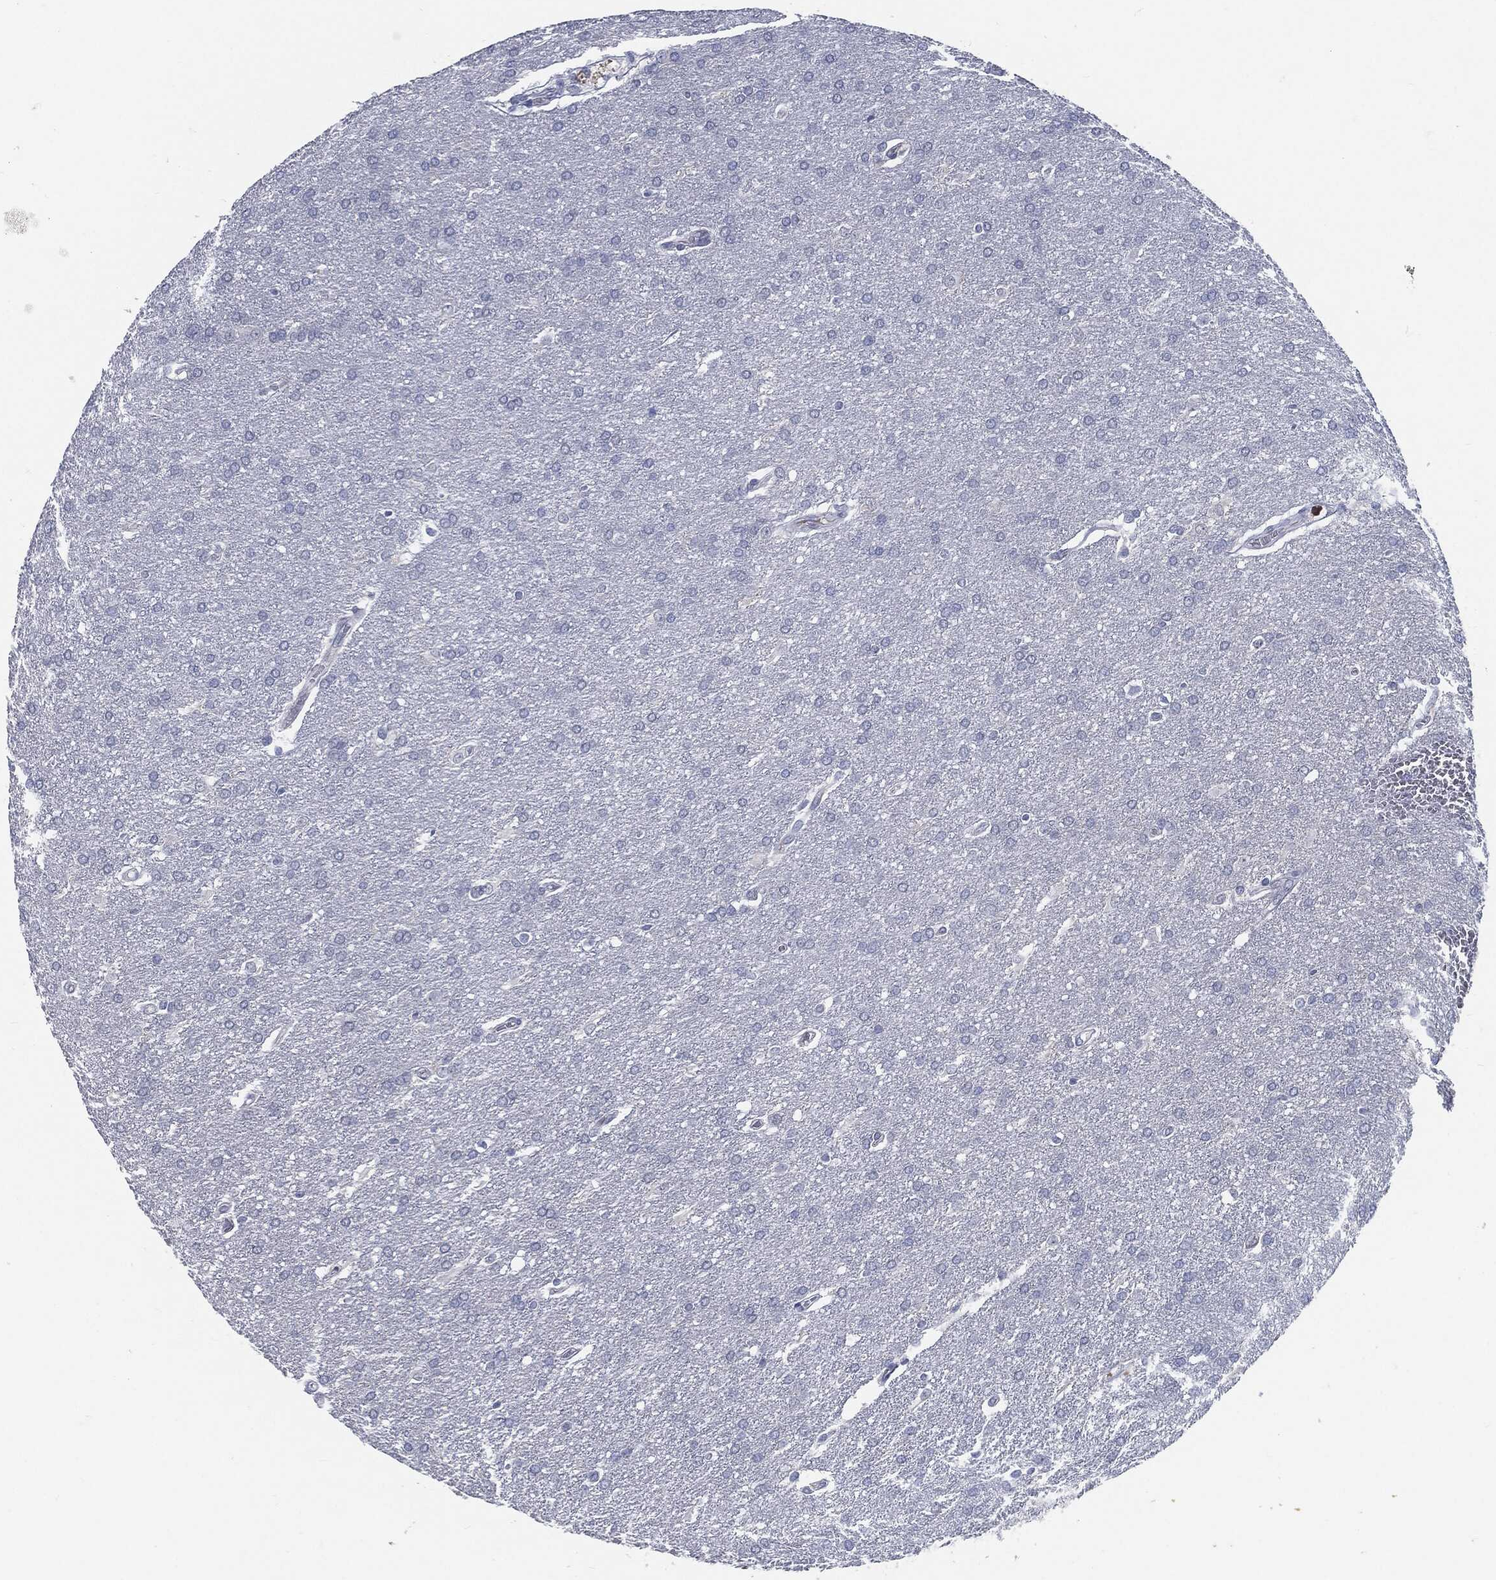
{"staining": {"intensity": "negative", "quantity": "none", "location": "none"}, "tissue": "glioma", "cell_type": "Tumor cells", "image_type": "cancer", "snomed": [{"axis": "morphology", "description": "Glioma, malignant, Low grade"}, {"axis": "topography", "description": "Brain"}], "caption": "High magnification brightfield microscopy of malignant glioma (low-grade) stained with DAB (brown) and counterstained with hematoxylin (blue): tumor cells show no significant positivity.", "gene": "MST1", "patient": {"sex": "female", "age": 32}}